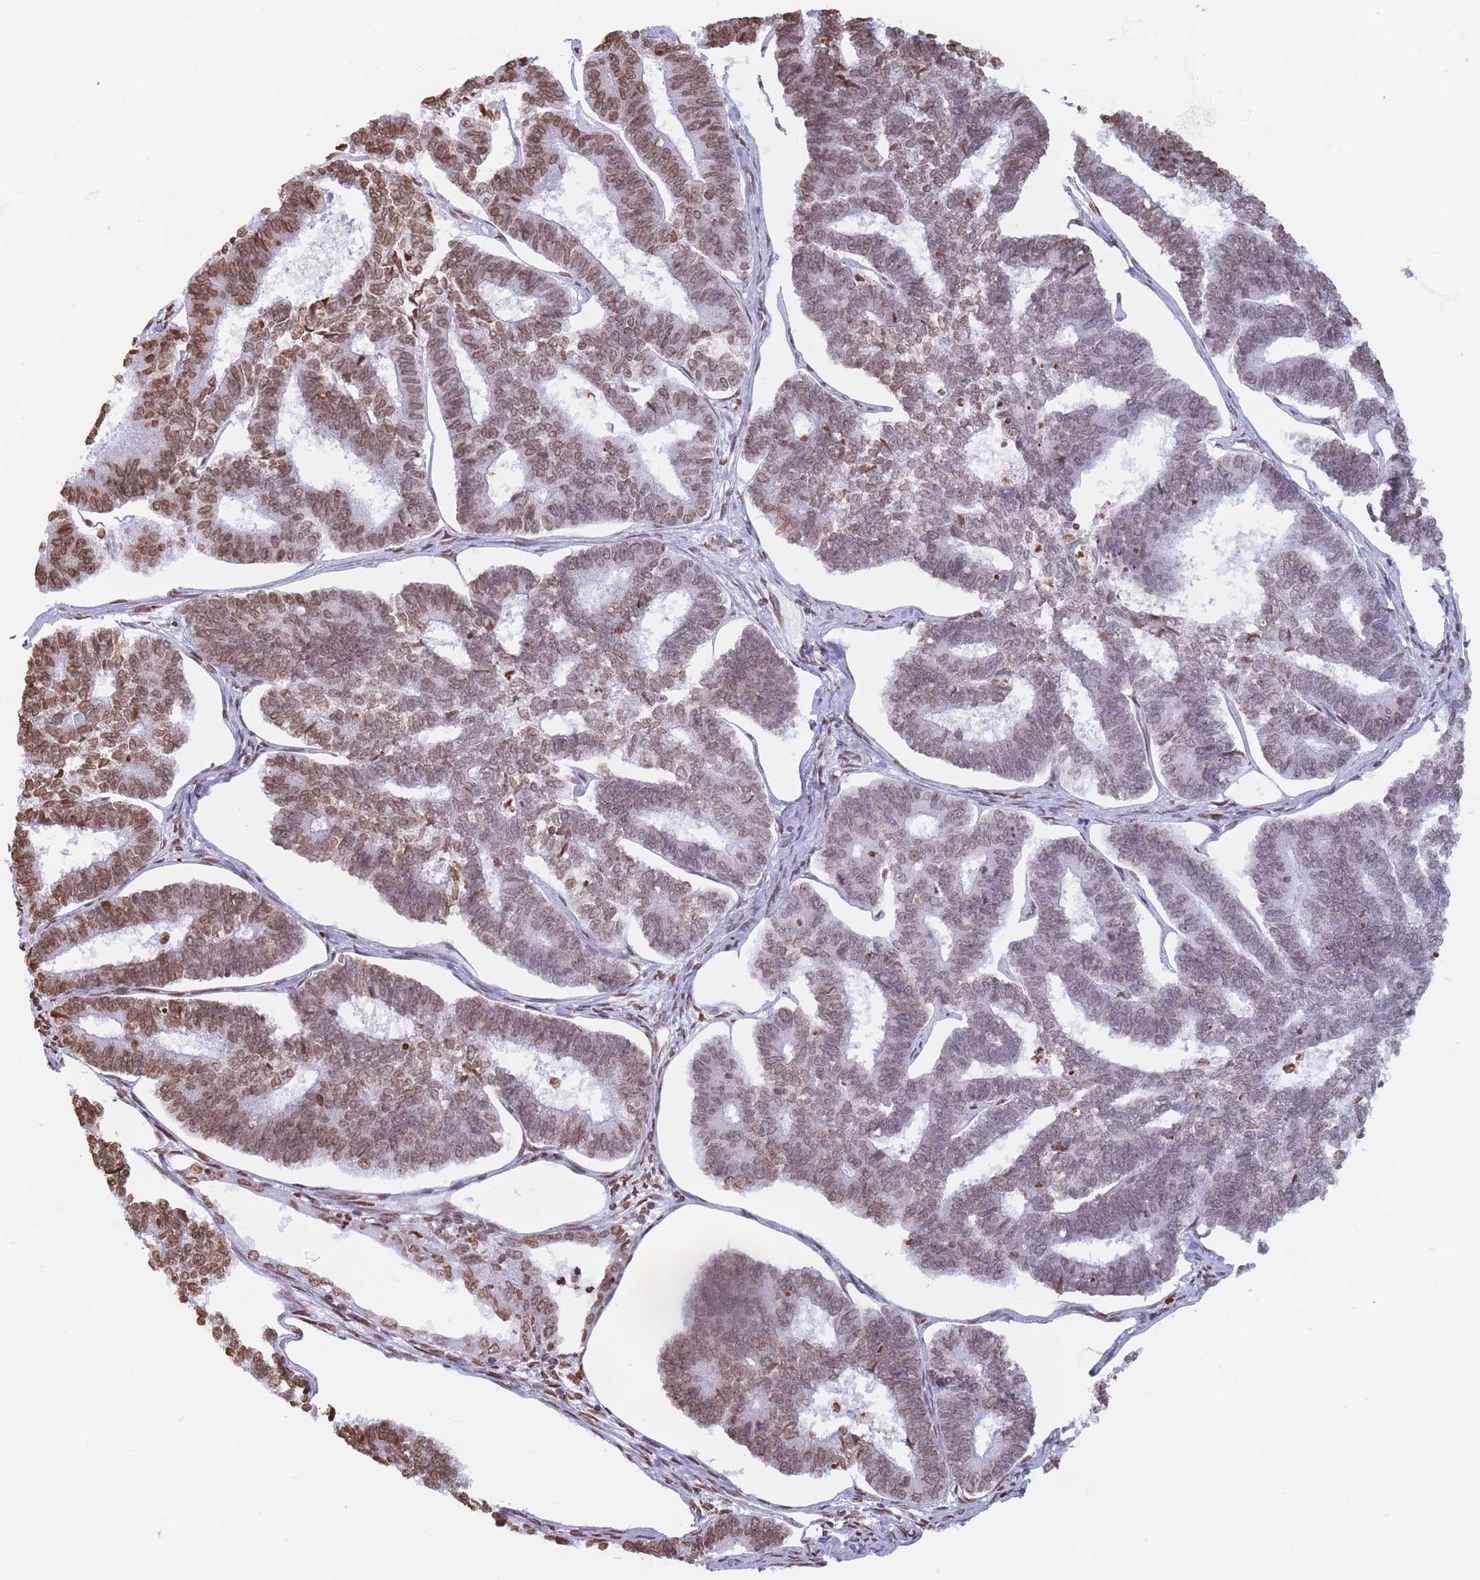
{"staining": {"intensity": "moderate", "quantity": "25%-75%", "location": "nuclear"}, "tissue": "endometrial cancer", "cell_type": "Tumor cells", "image_type": "cancer", "snomed": [{"axis": "morphology", "description": "Adenocarcinoma, NOS"}, {"axis": "topography", "description": "Endometrium"}], "caption": "Human adenocarcinoma (endometrial) stained for a protein (brown) shows moderate nuclear positive expression in approximately 25%-75% of tumor cells.", "gene": "RYK", "patient": {"sex": "female", "age": 70}}